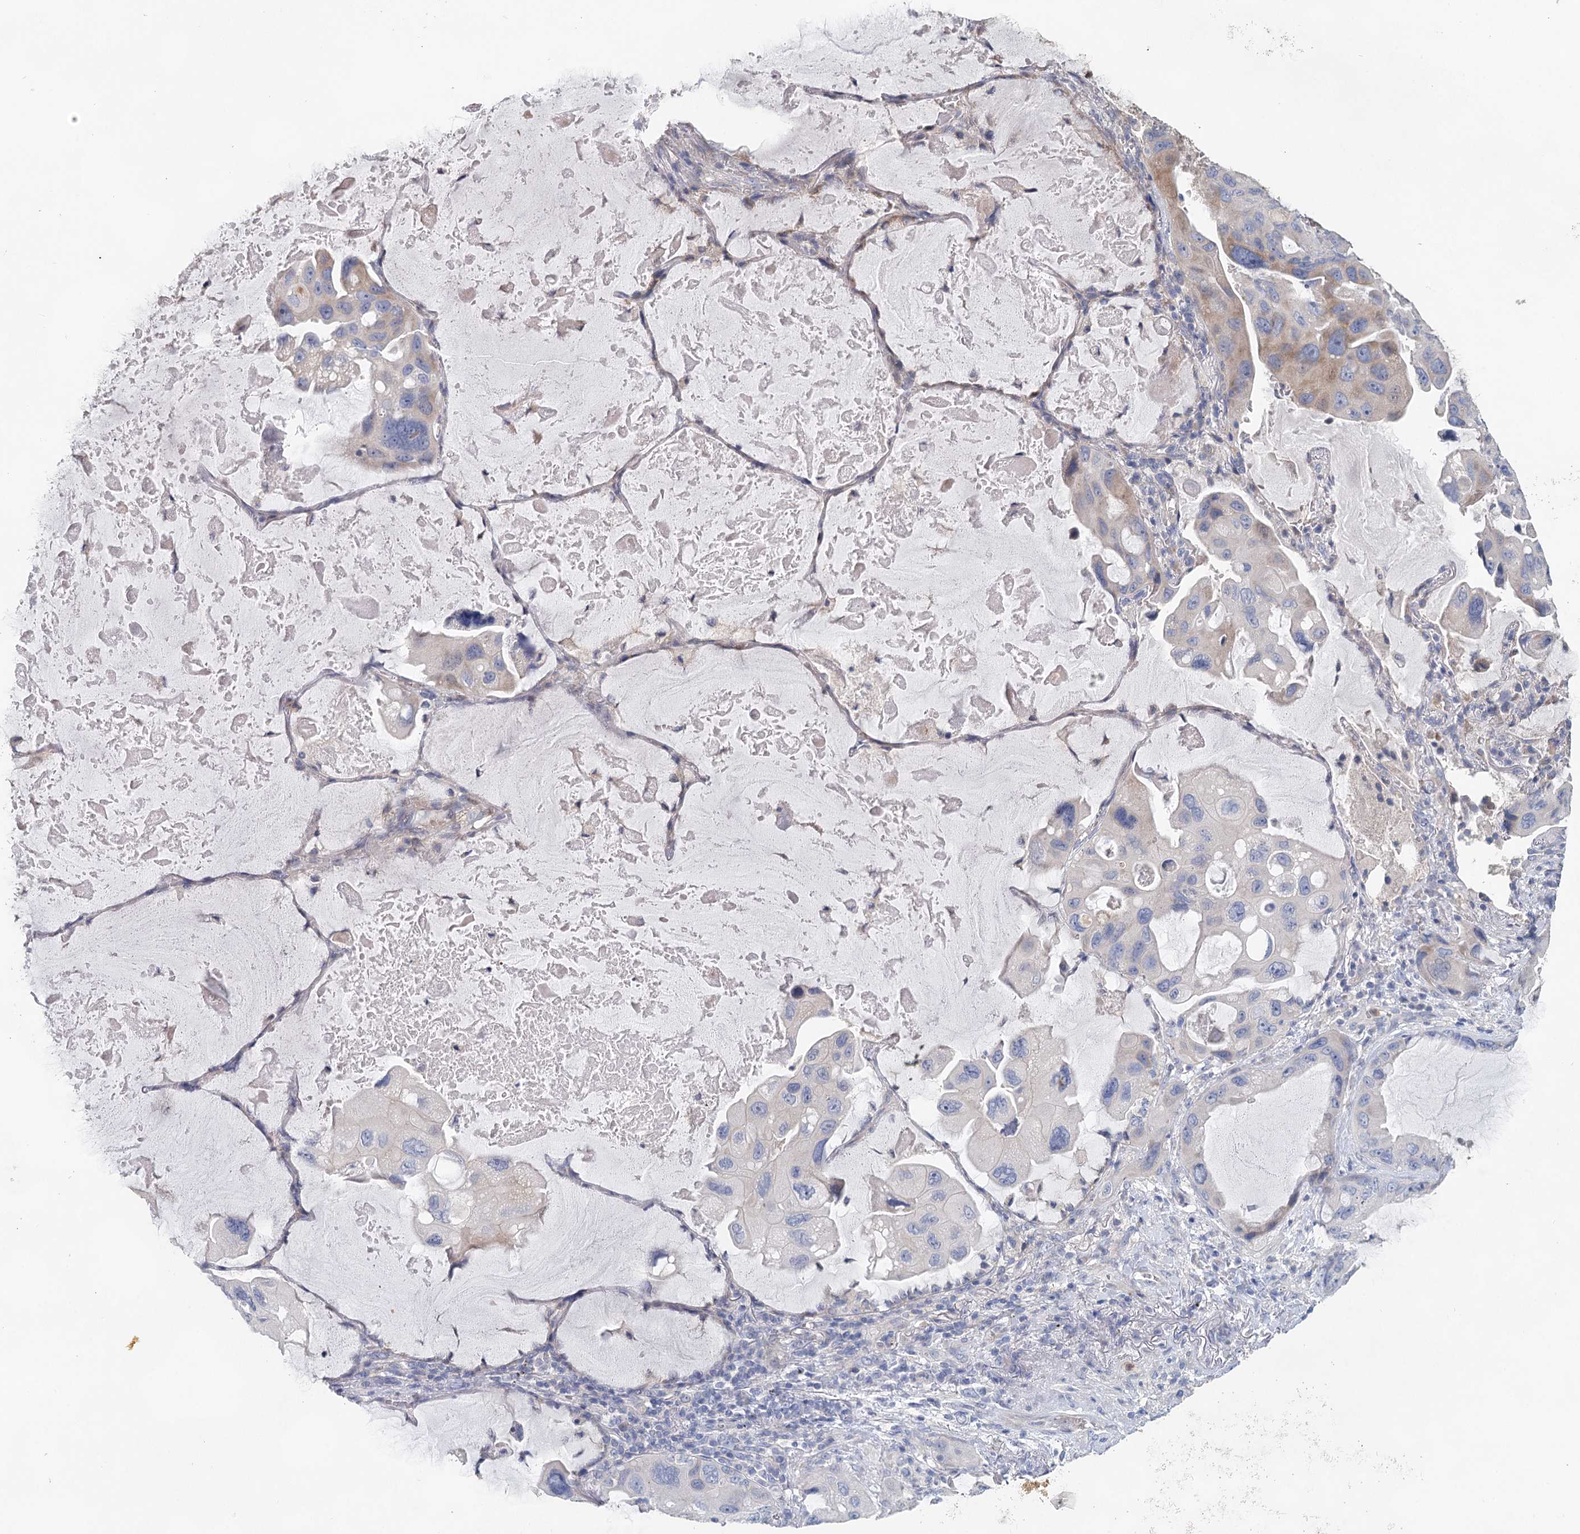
{"staining": {"intensity": "negative", "quantity": "none", "location": "none"}, "tissue": "lung cancer", "cell_type": "Tumor cells", "image_type": "cancer", "snomed": [{"axis": "morphology", "description": "Squamous cell carcinoma, NOS"}, {"axis": "topography", "description": "Lung"}], "caption": "Lung squamous cell carcinoma was stained to show a protein in brown. There is no significant staining in tumor cells.", "gene": "MYL6B", "patient": {"sex": "female", "age": 73}}